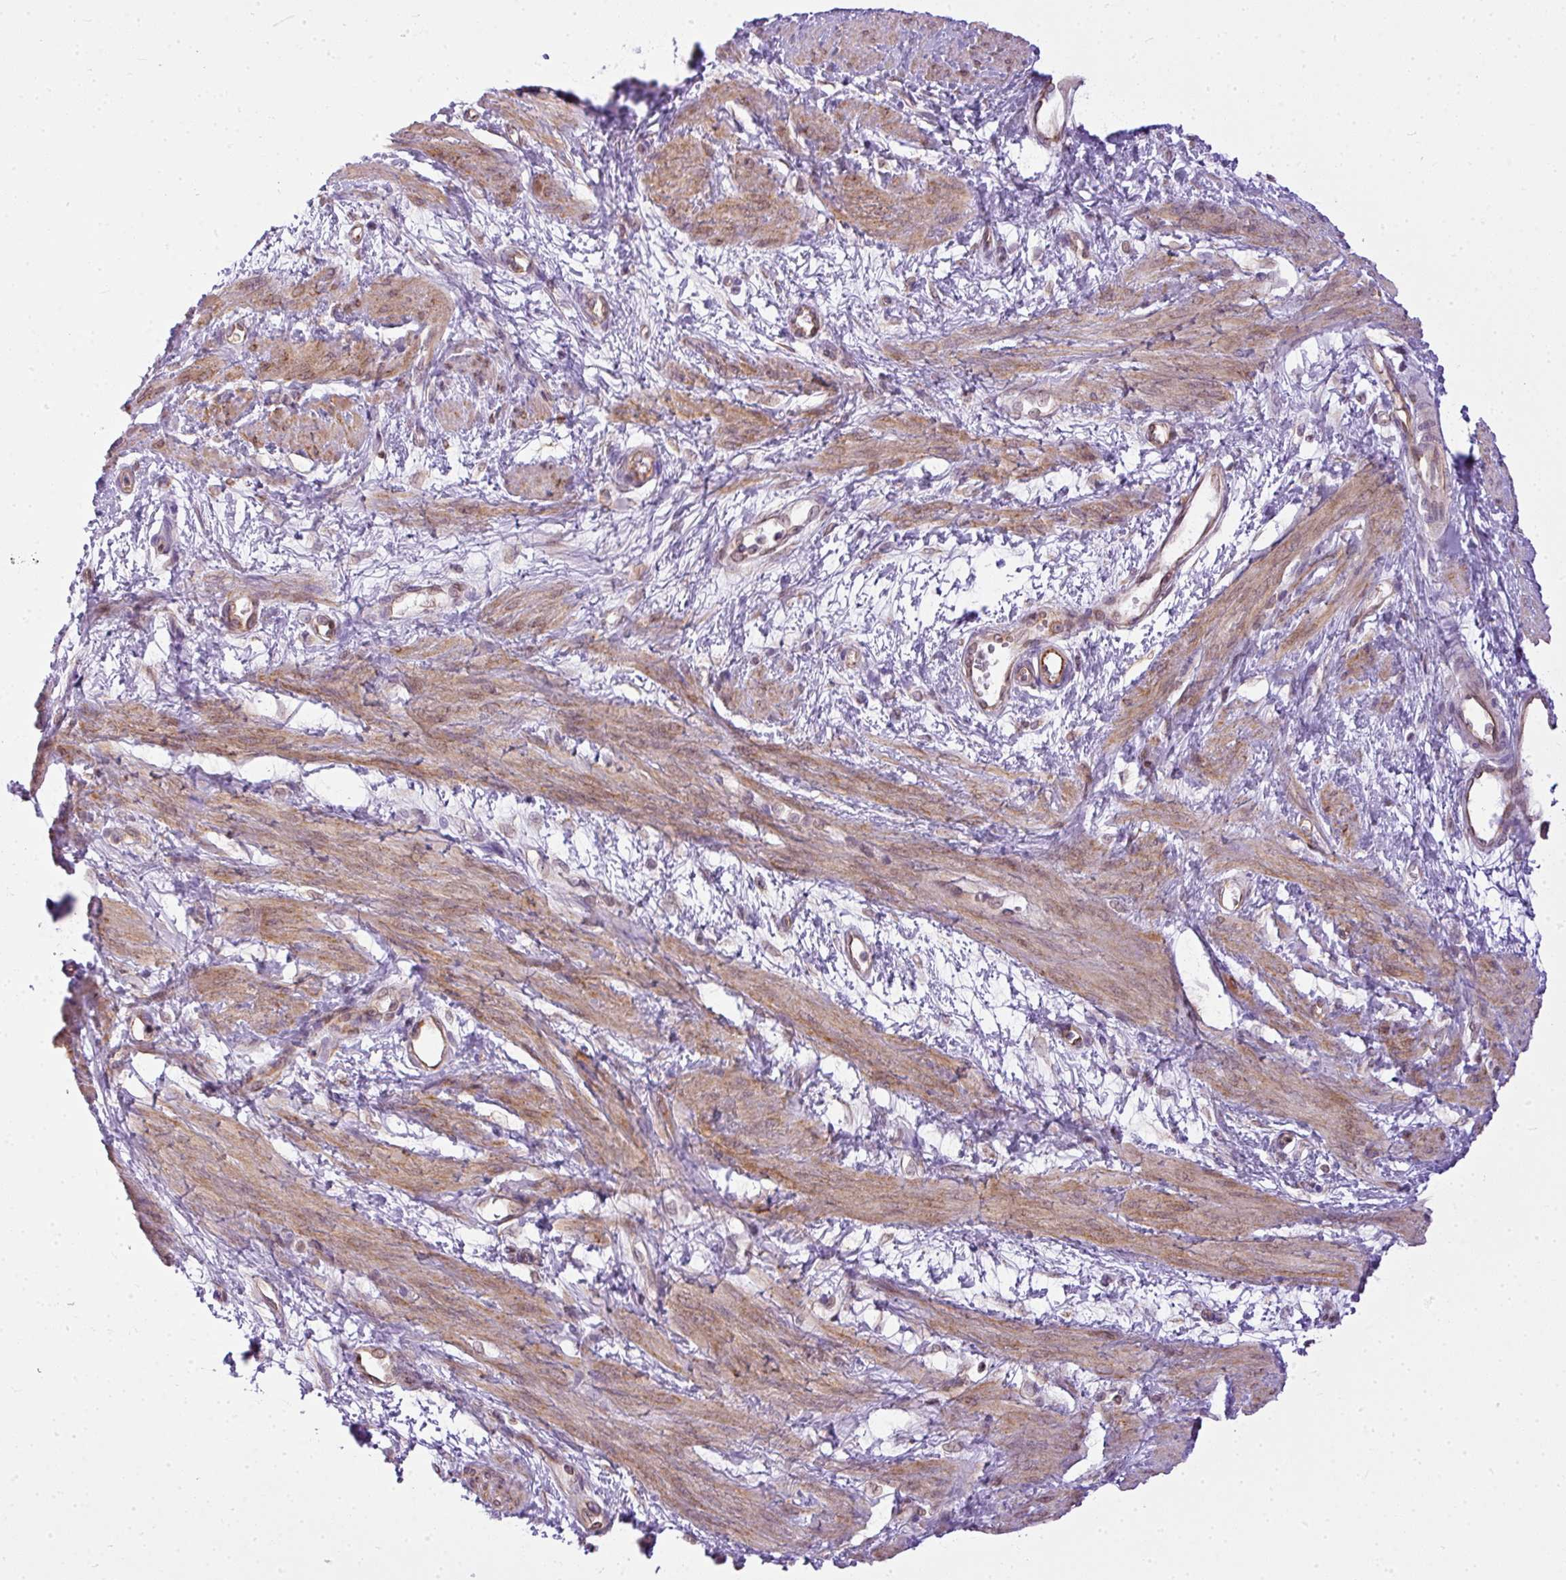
{"staining": {"intensity": "moderate", "quantity": ">75%", "location": "cytoplasmic/membranous,nuclear"}, "tissue": "smooth muscle", "cell_type": "Smooth muscle cells", "image_type": "normal", "snomed": [{"axis": "morphology", "description": "Normal tissue, NOS"}, {"axis": "topography", "description": "Smooth muscle"}, {"axis": "topography", "description": "Uterus"}], "caption": "Protein expression analysis of benign human smooth muscle reveals moderate cytoplasmic/membranous,nuclear expression in about >75% of smooth muscle cells. (Brightfield microscopy of DAB IHC at high magnification).", "gene": "COX18", "patient": {"sex": "female", "age": 39}}